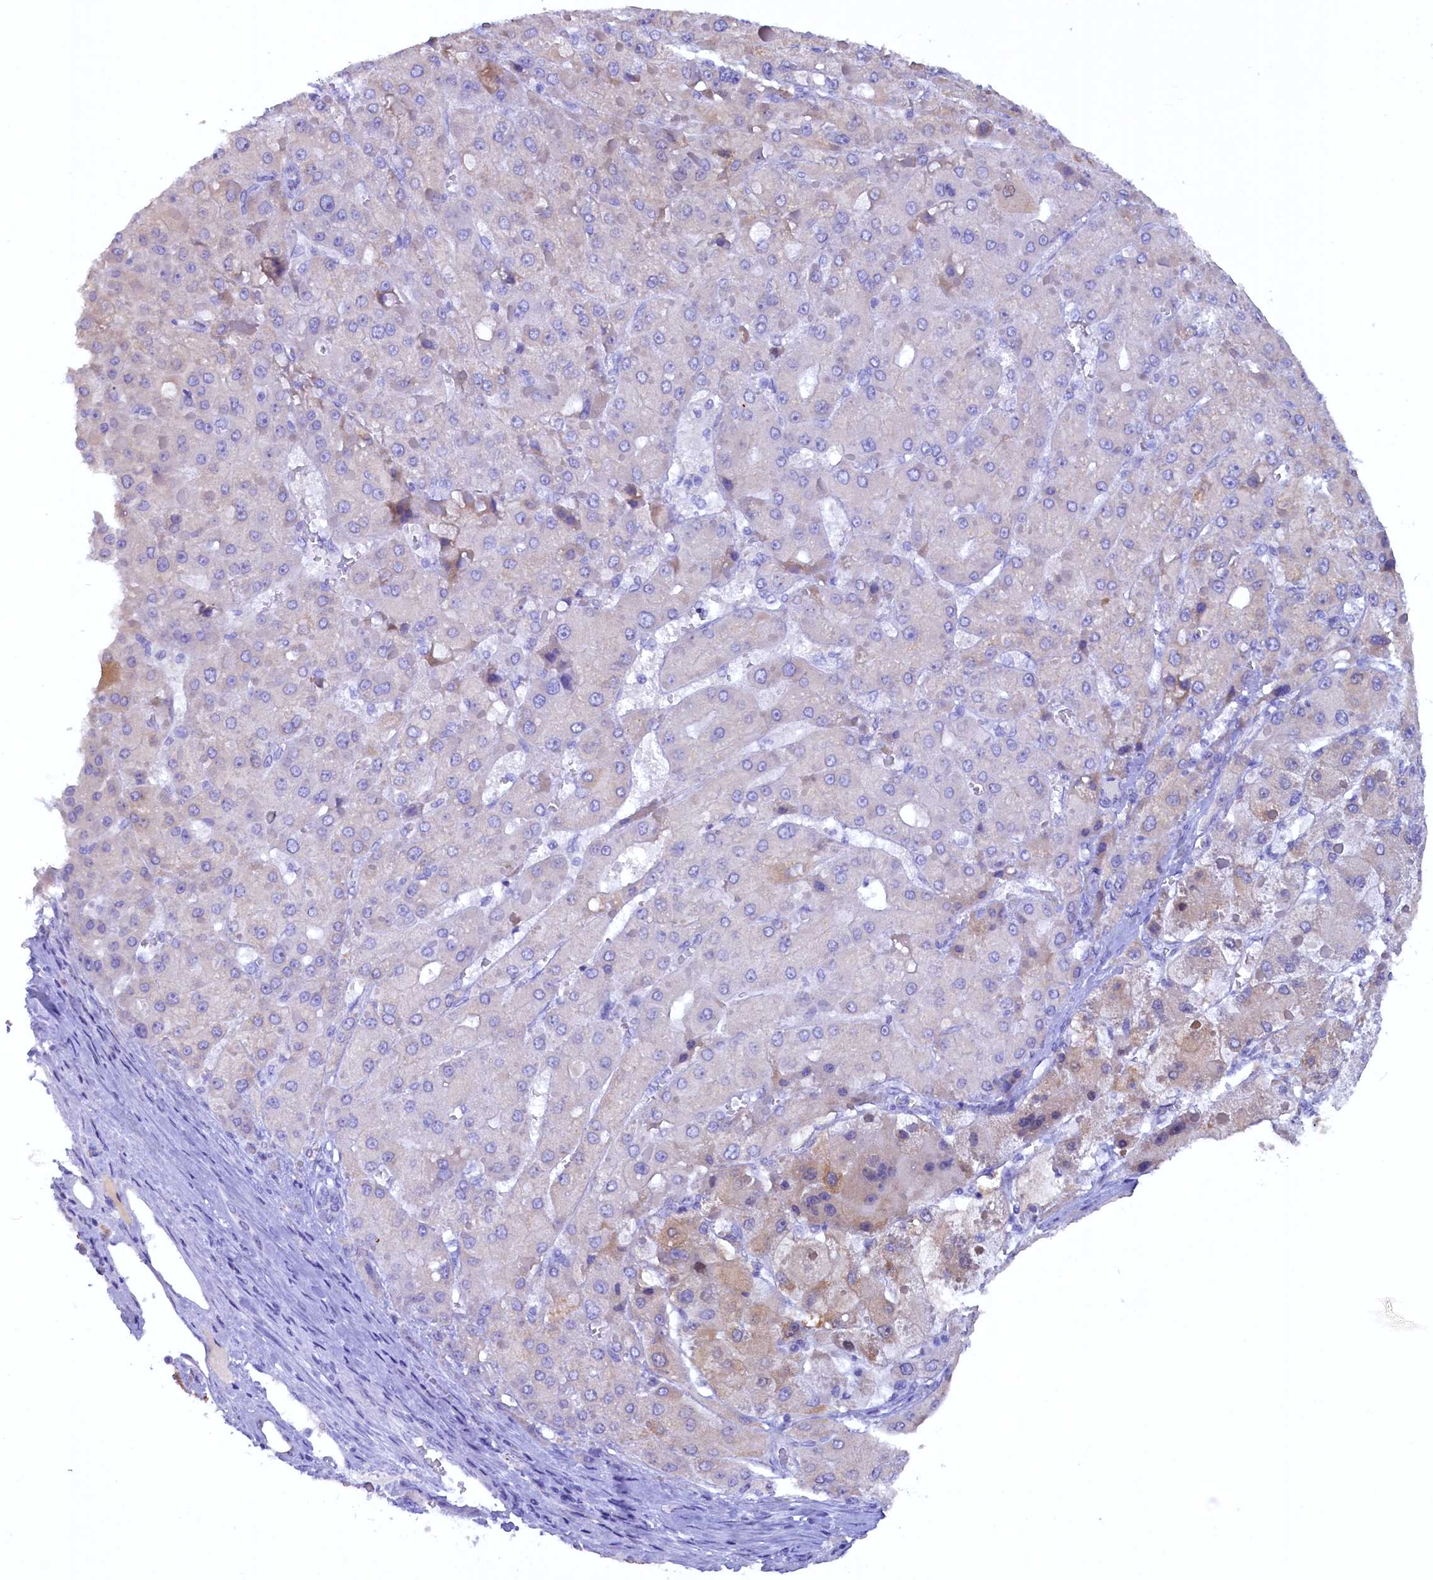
{"staining": {"intensity": "weak", "quantity": "<25%", "location": "cytoplasmic/membranous"}, "tissue": "liver cancer", "cell_type": "Tumor cells", "image_type": "cancer", "snomed": [{"axis": "morphology", "description": "Carcinoma, Hepatocellular, NOS"}, {"axis": "topography", "description": "Liver"}], "caption": "This histopathology image is of hepatocellular carcinoma (liver) stained with immunohistochemistry (IHC) to label a protein in brown with the nuclei are counter-stained blue. There is no staining in tumor cells.", "gene": "ZSWIM4", "patient": {"sex": "female", "age": 73}}